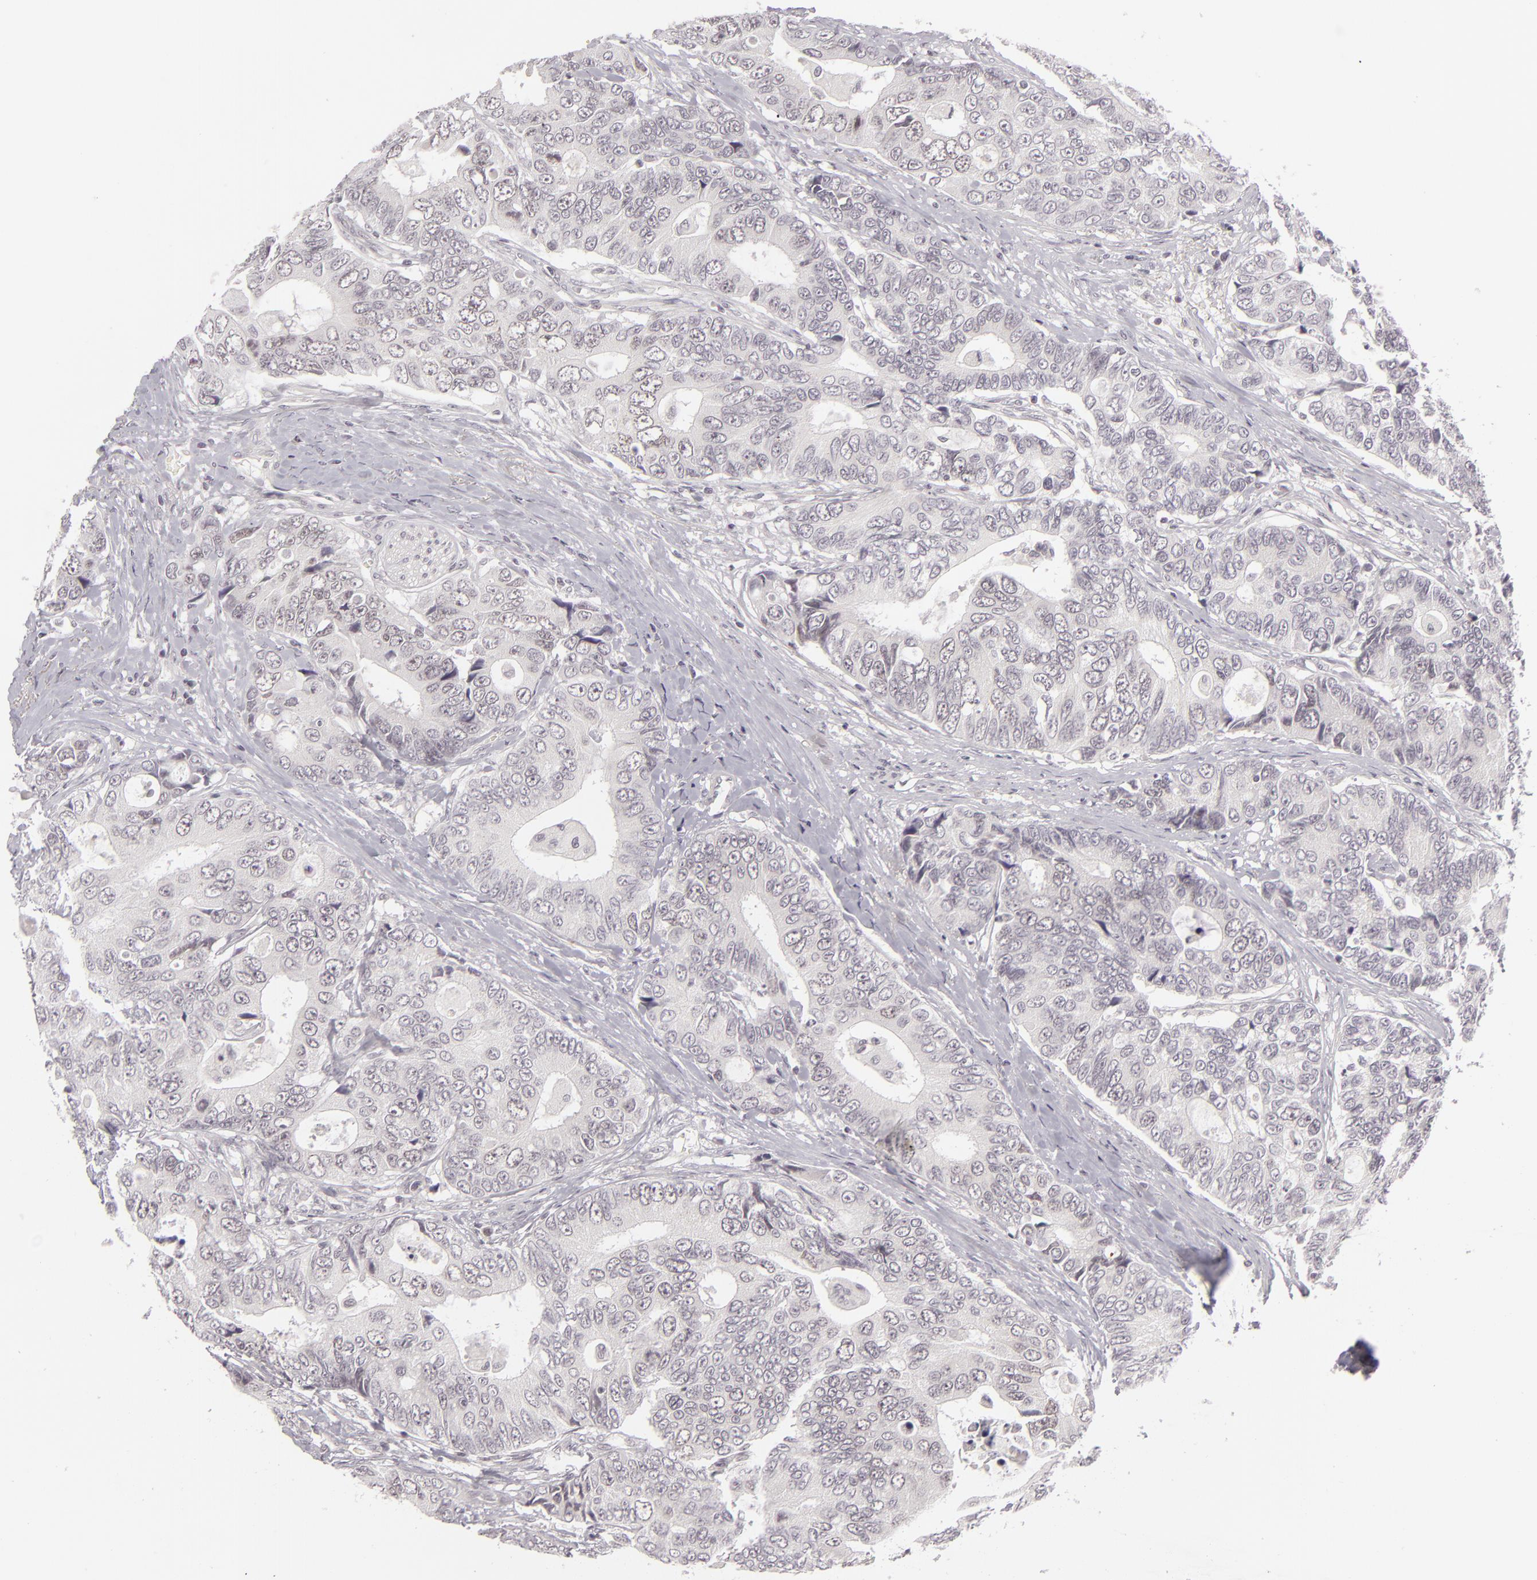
{"staining": {"intensity": "negative", "quantity": "none", "location": "none"}, "tissue": "colorectal cancer", "cell_type": "Tumor cells", "image_type": "cancer", "snomed": [{"axis": "morphology", "description": "Adenocarcinoma, NOS"}, {"axis": "topography", "description": "Rectum"}], "caption": "The image reveals no staining of tumor cells in colorectal adenocarcinoma.", "gene": "DLG3", "patient": {"sex": "female", "age": 67}}